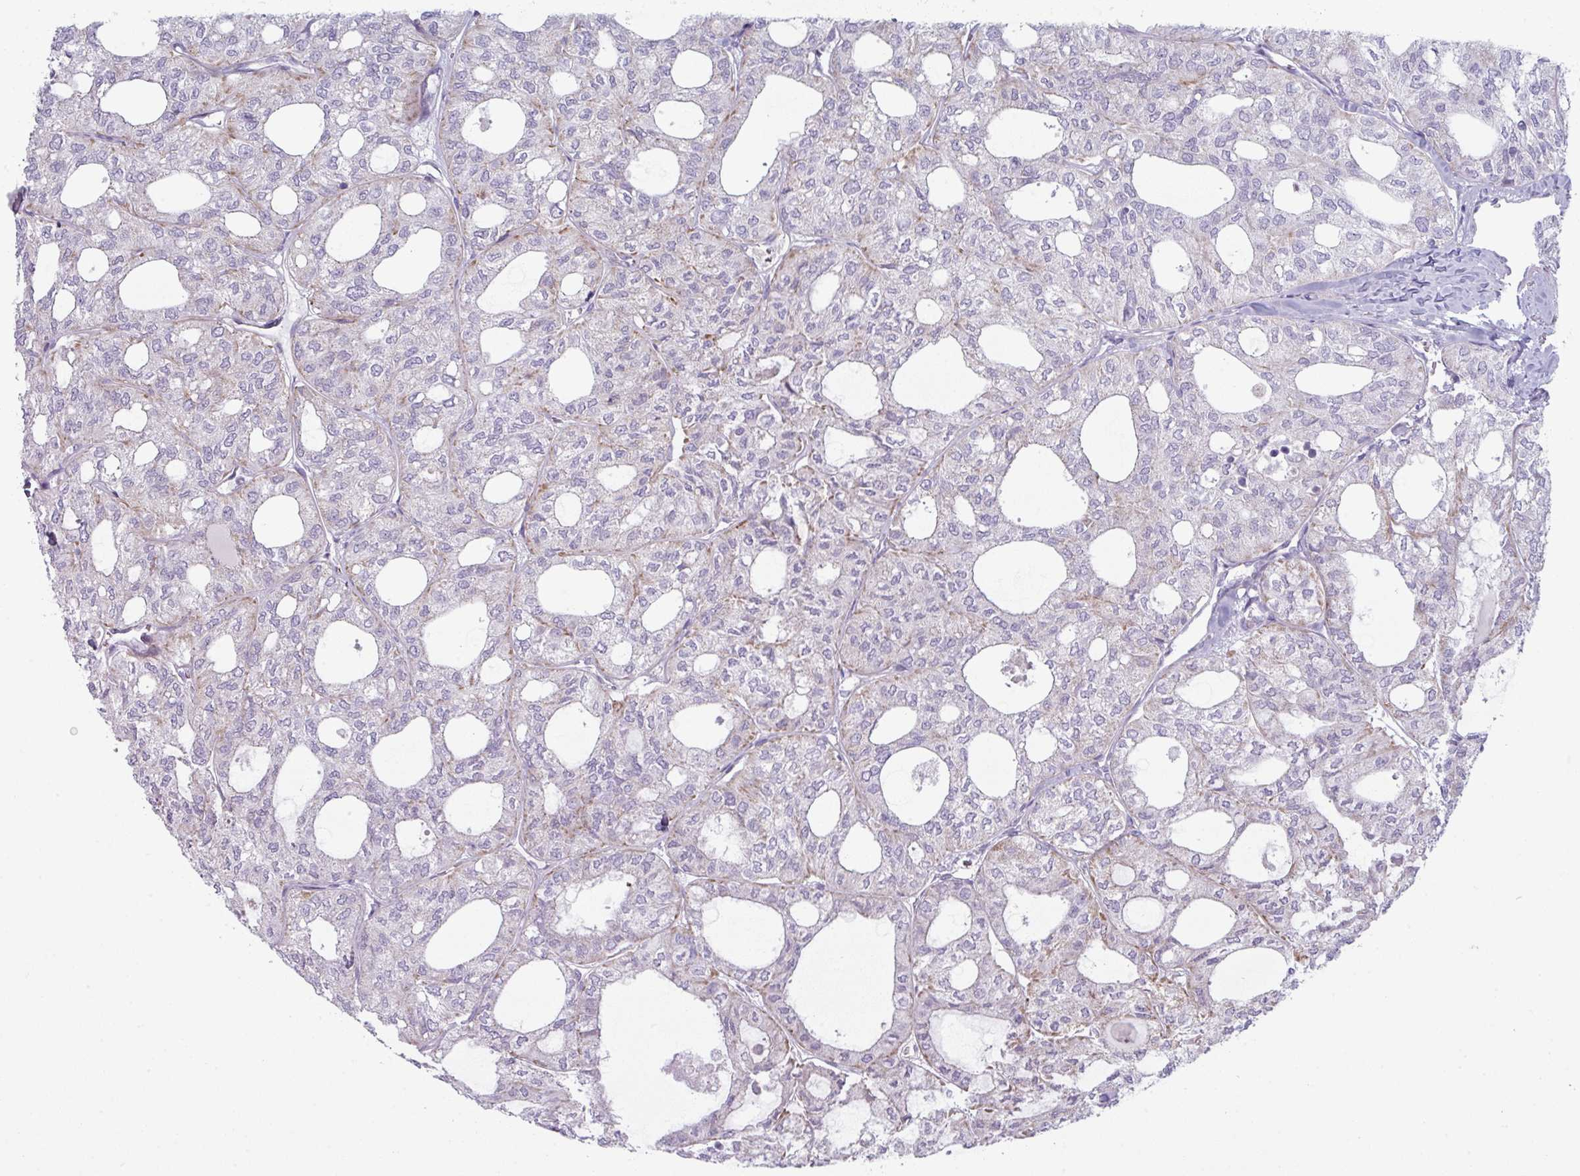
{"staining": {"intensity": "weak", "quantity": "<25%", "location": "cytoplasmic/membranous"}, "tissue": "thyroid cancer", "cell_type": "Tumor cells", "image_type": "cancer", "snomed": [{"axis": "morphology", "description": "Follicular adenoma carcinoma, NOS"}, {"axis": "topography", "description": "Thyroid gland"}], "caption": "This image is of thyroid cancer (follicular adenoma carcinoma) stained with immunohistochemistry to label a protein in brown with the nuclei are counter-stained blue. There is no positivity in tumor cells.", "gene": "ZNF615", "patient": {"sex": "male", "age": 75}}